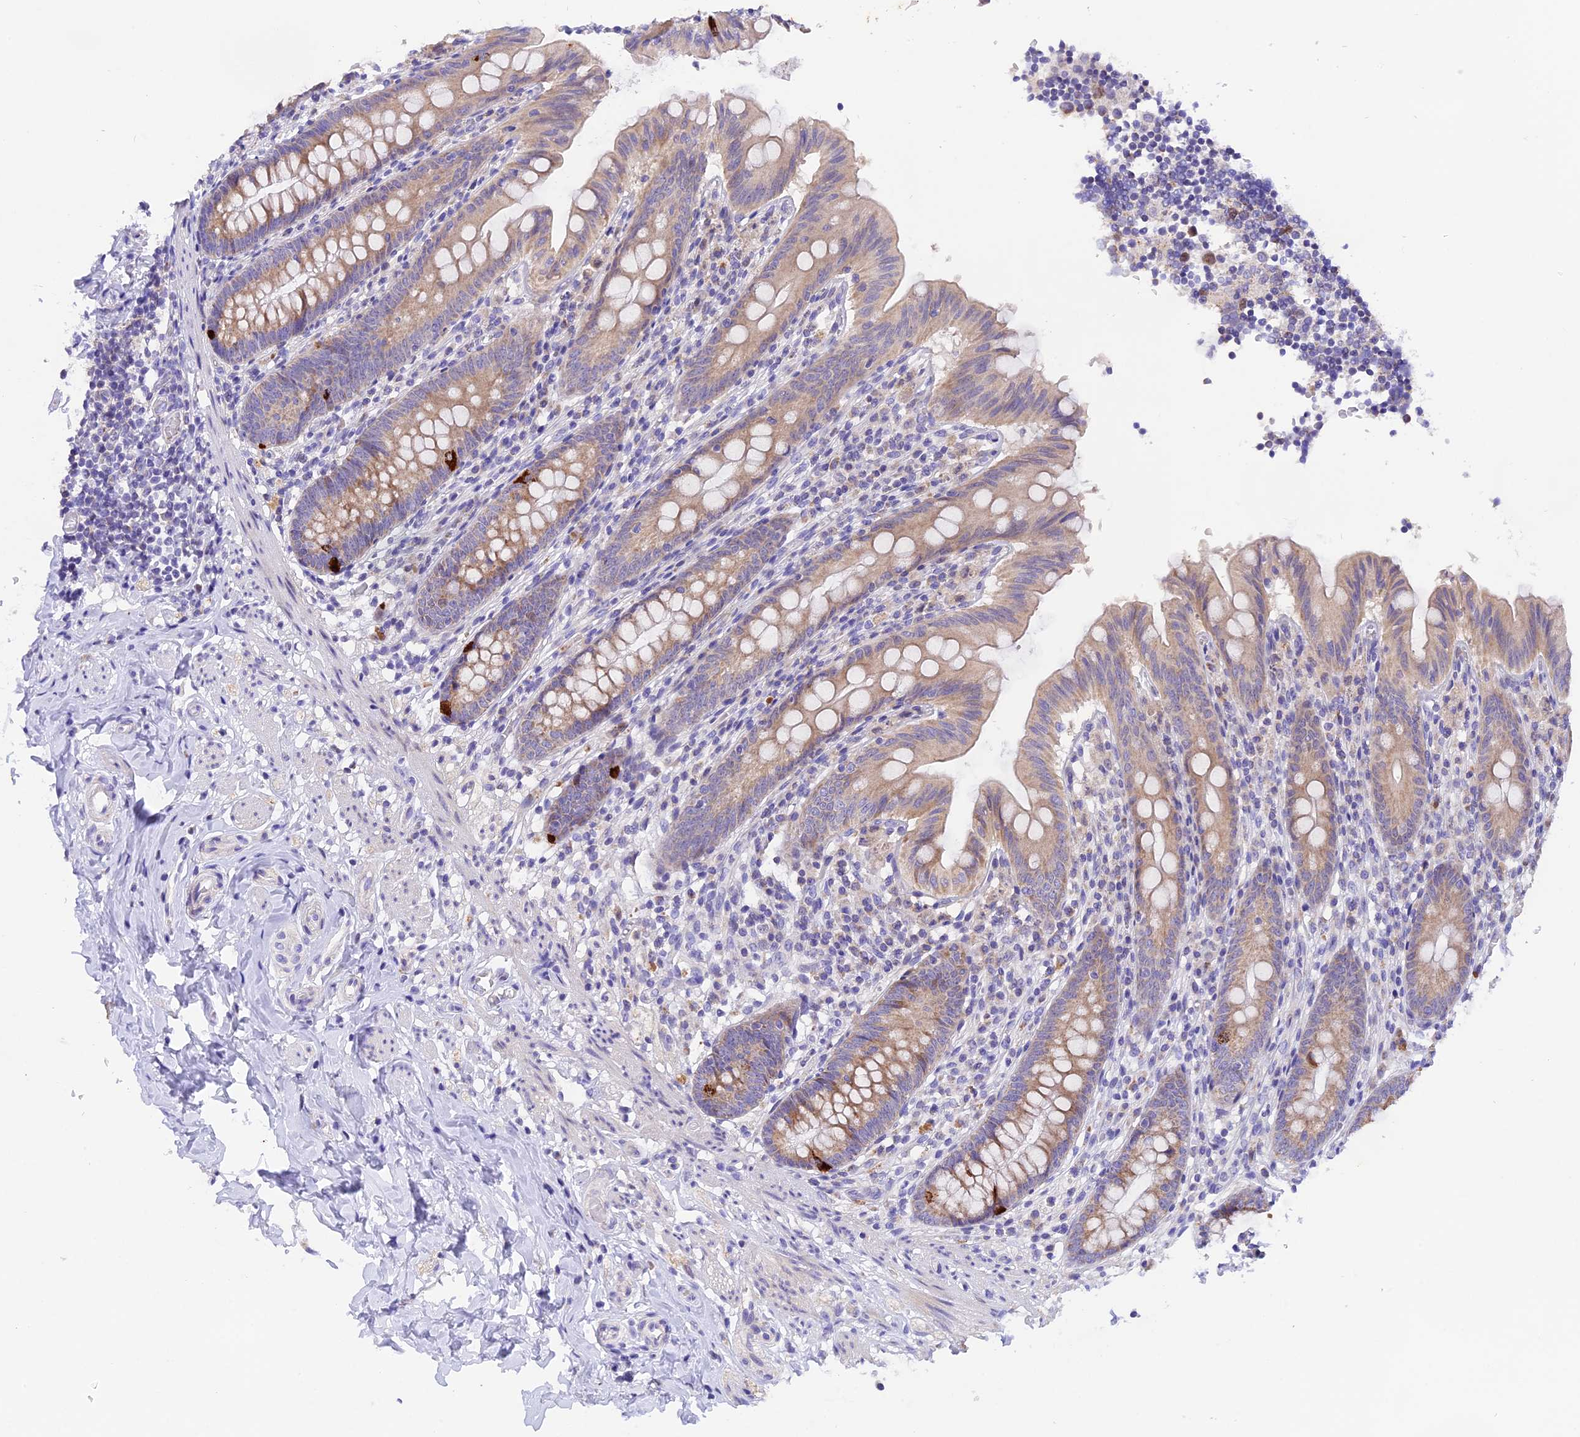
{"staining": {"intensity": "weak", "quantity": ">75%", "location": "cytoplasmic/membranous"}, "tissue": "appendix", "cell_type": "Glandular cells", "image_type": "normal", "snomed": [{"axis": "morphology", "description": "Normal tissue, NOS"}, {"axis": "topography", "description": "Appendix"}], "caption": "Immunohistochemistry (IHC) histopathology image of normal appendix: appendix stained using immunohistochemistry reveals low levels of weak protein expression localized specifically in the cytoplasmic/membranous of glandular cells, appearing as a cytoplasmic/membranous brown color.", "gene": "PKIA", "patient": {"sex": "male", "age": 55}}